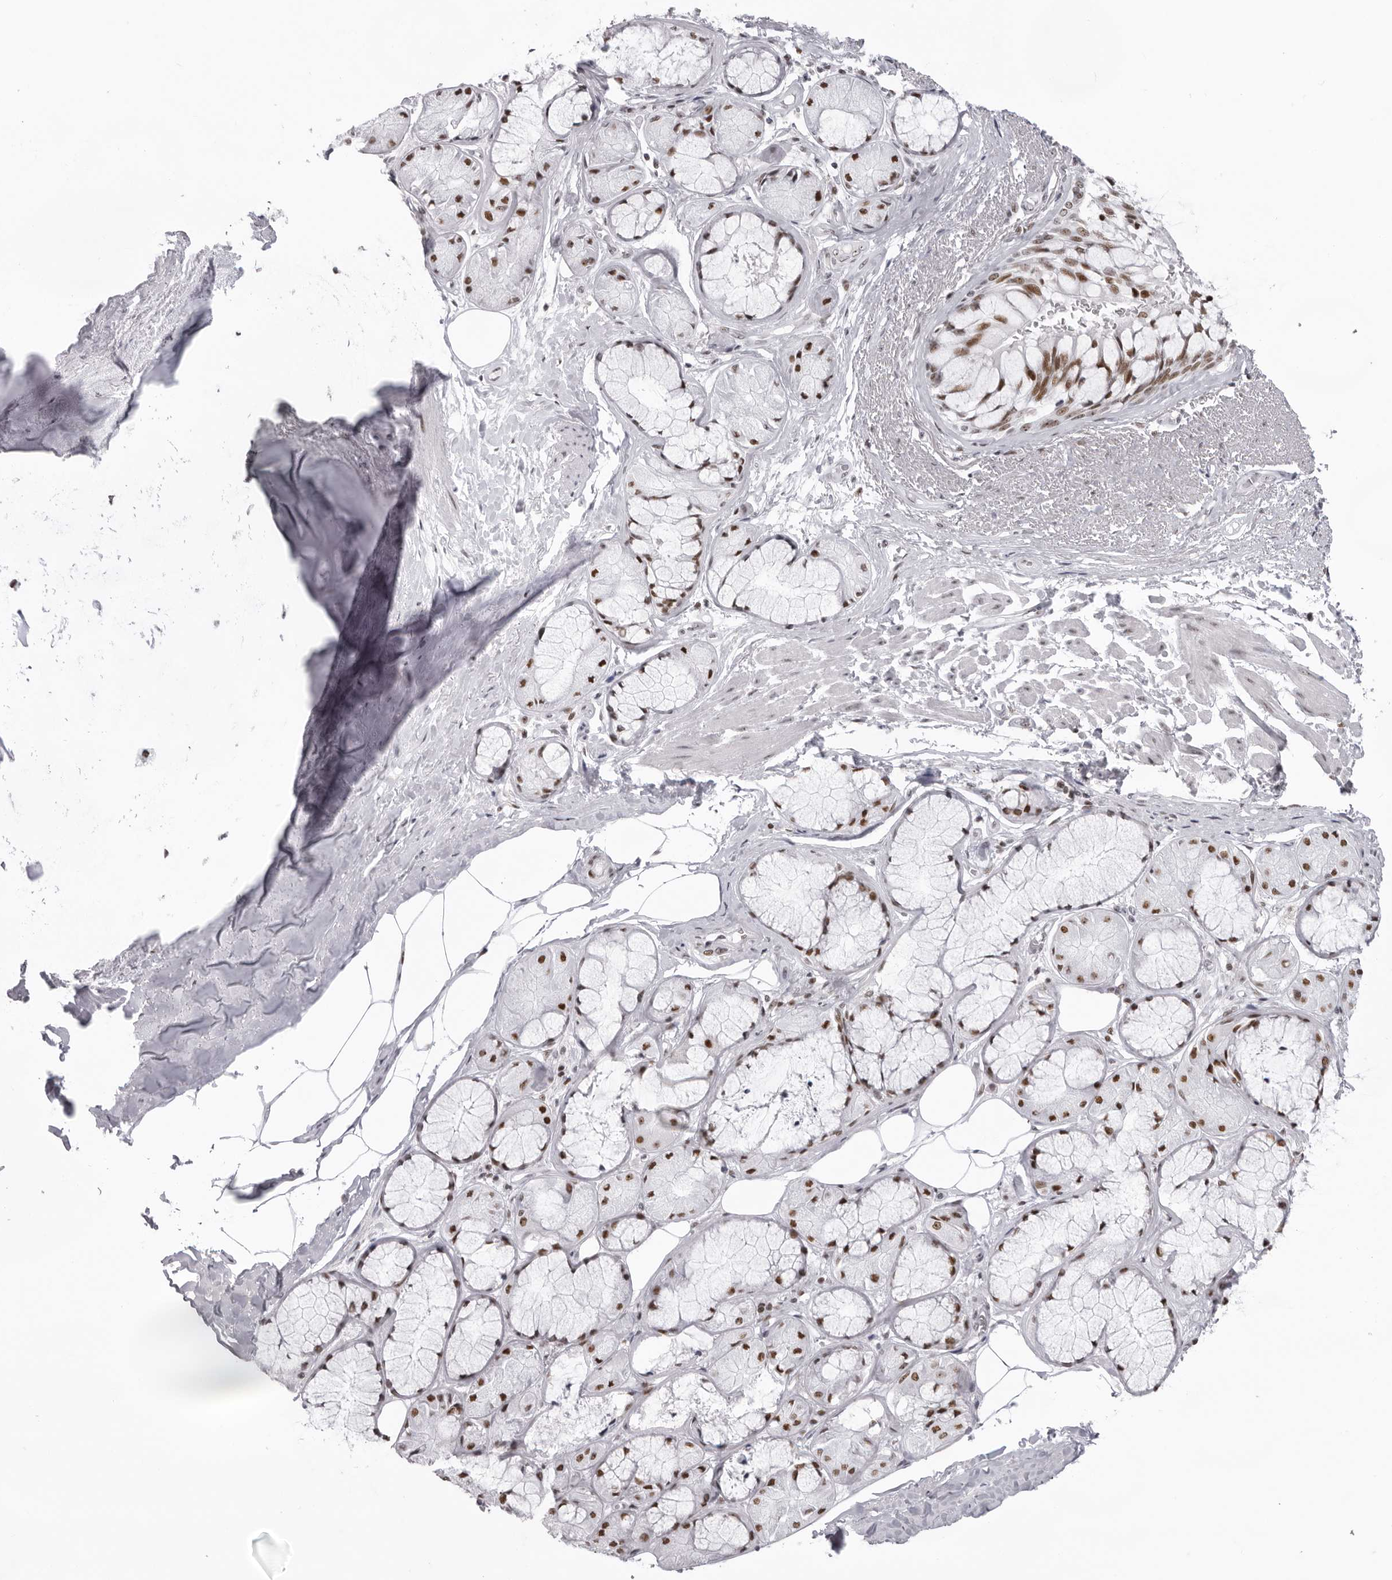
{"staining": {"intensity": "moderate", "quantity": ">75%", "location": "nuclear"}, "tissue": "bronchus", "cell_type": "Respiratory epithelial cells", "image_type": "normal", "snomed": [{"axis": "morphology", "description": "Normal tissue, NOS"}, {"axis": "topography", "description": "Bronchus"}], "caption": "The immunohistochemical stain labels moderate nuclear positivity in respiratory epithelial cells of benign bronchus. (IHC, brightfield microscopy, high magnification).", "gene": "DHX9", "patient": {"sex": "male", "age": 66}}